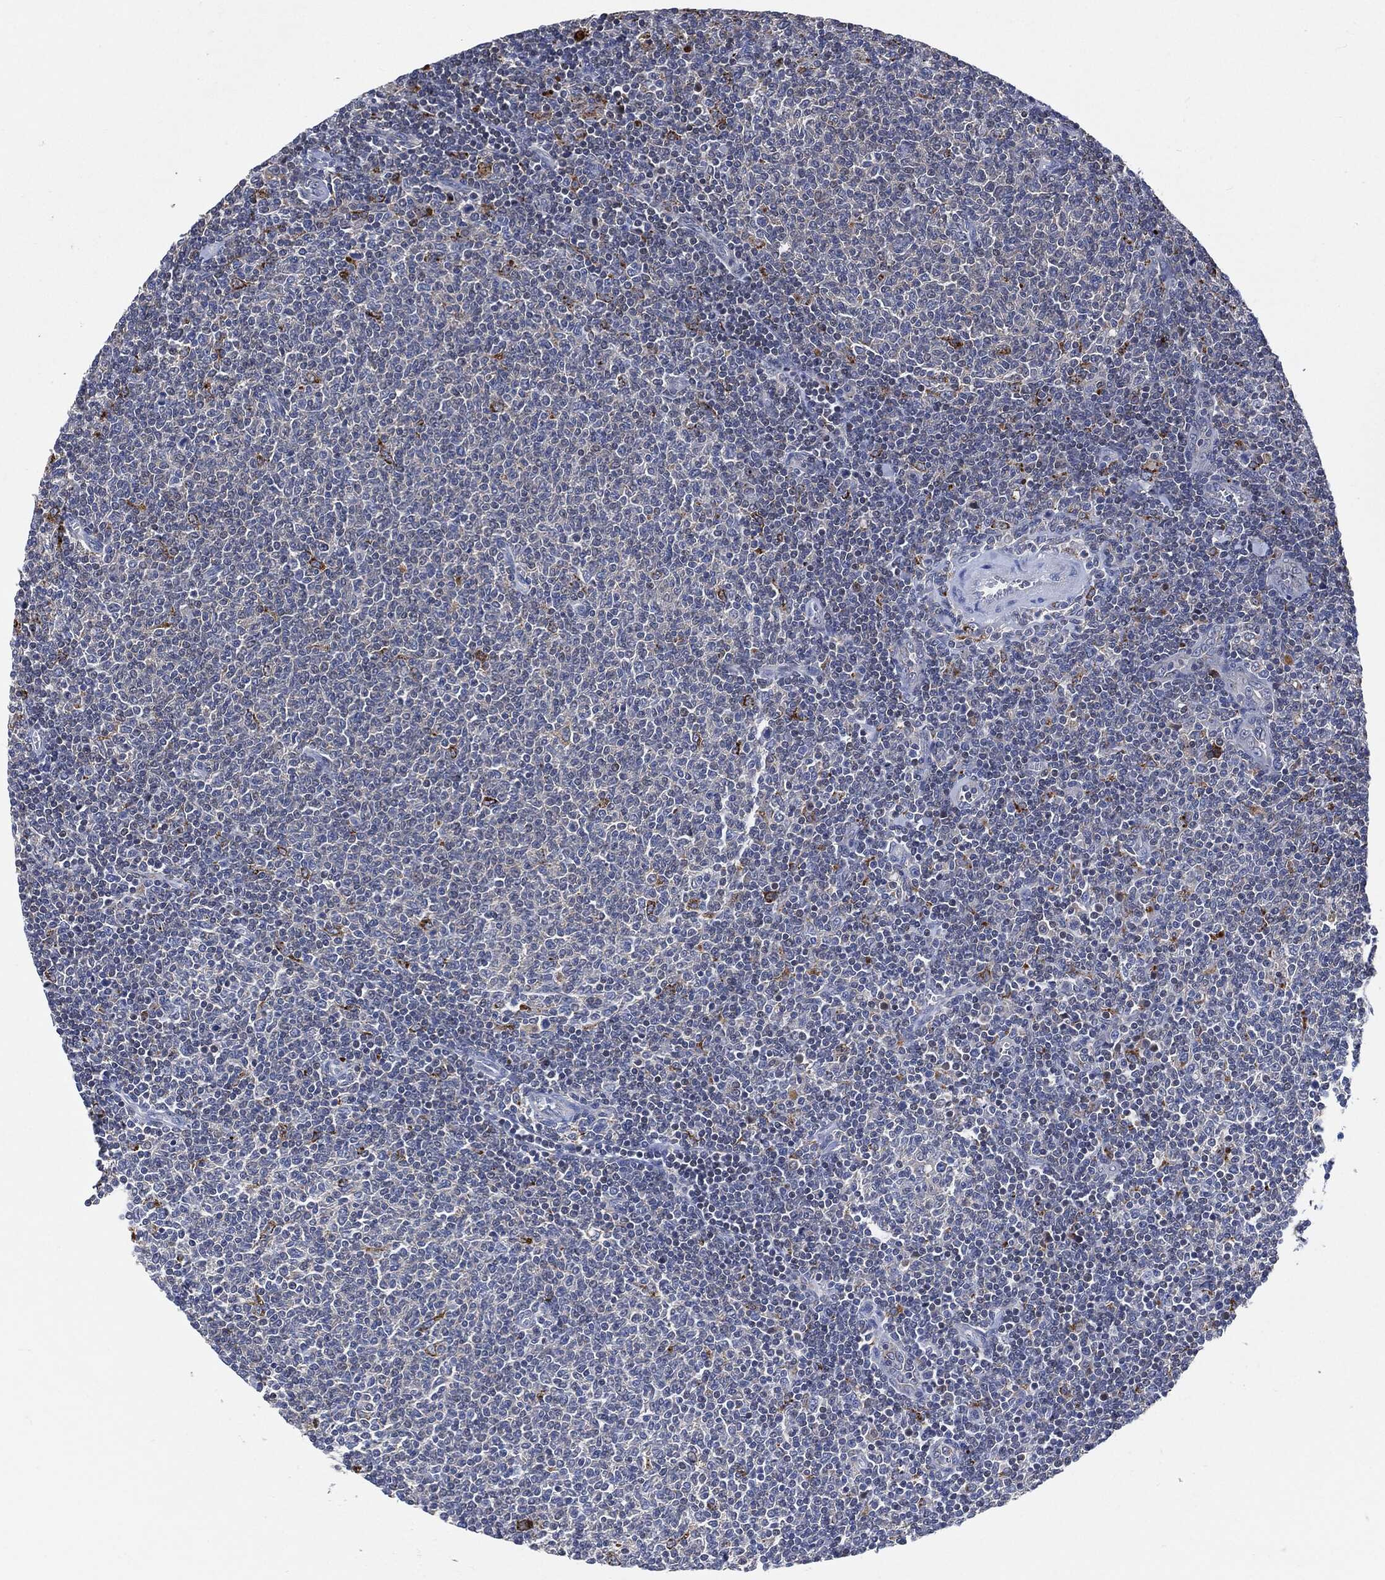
{"staining": {"intensity": "moderate", "quantity": "<25%", "location": "cytoplasmic/membranous"}, "tissue": "lymphoma", "cell_type": "Tumor cells", "image_type": "cancer", "snomed": [{"axis": "morphology", "description": "Malignant lymphoma, non-Hodgkin's type, Low grade"}, {"axis": "topography", "description": "Lymph node"}], "caption": "Approximately <25% of tumor cells in human lymphoma exhibit moderate cytoplasmic/membranous protein staining as visualized by brown immunohistochemical staining.", "gene": "VSIG4", "patient": {"sex": "male", "age": 52}}